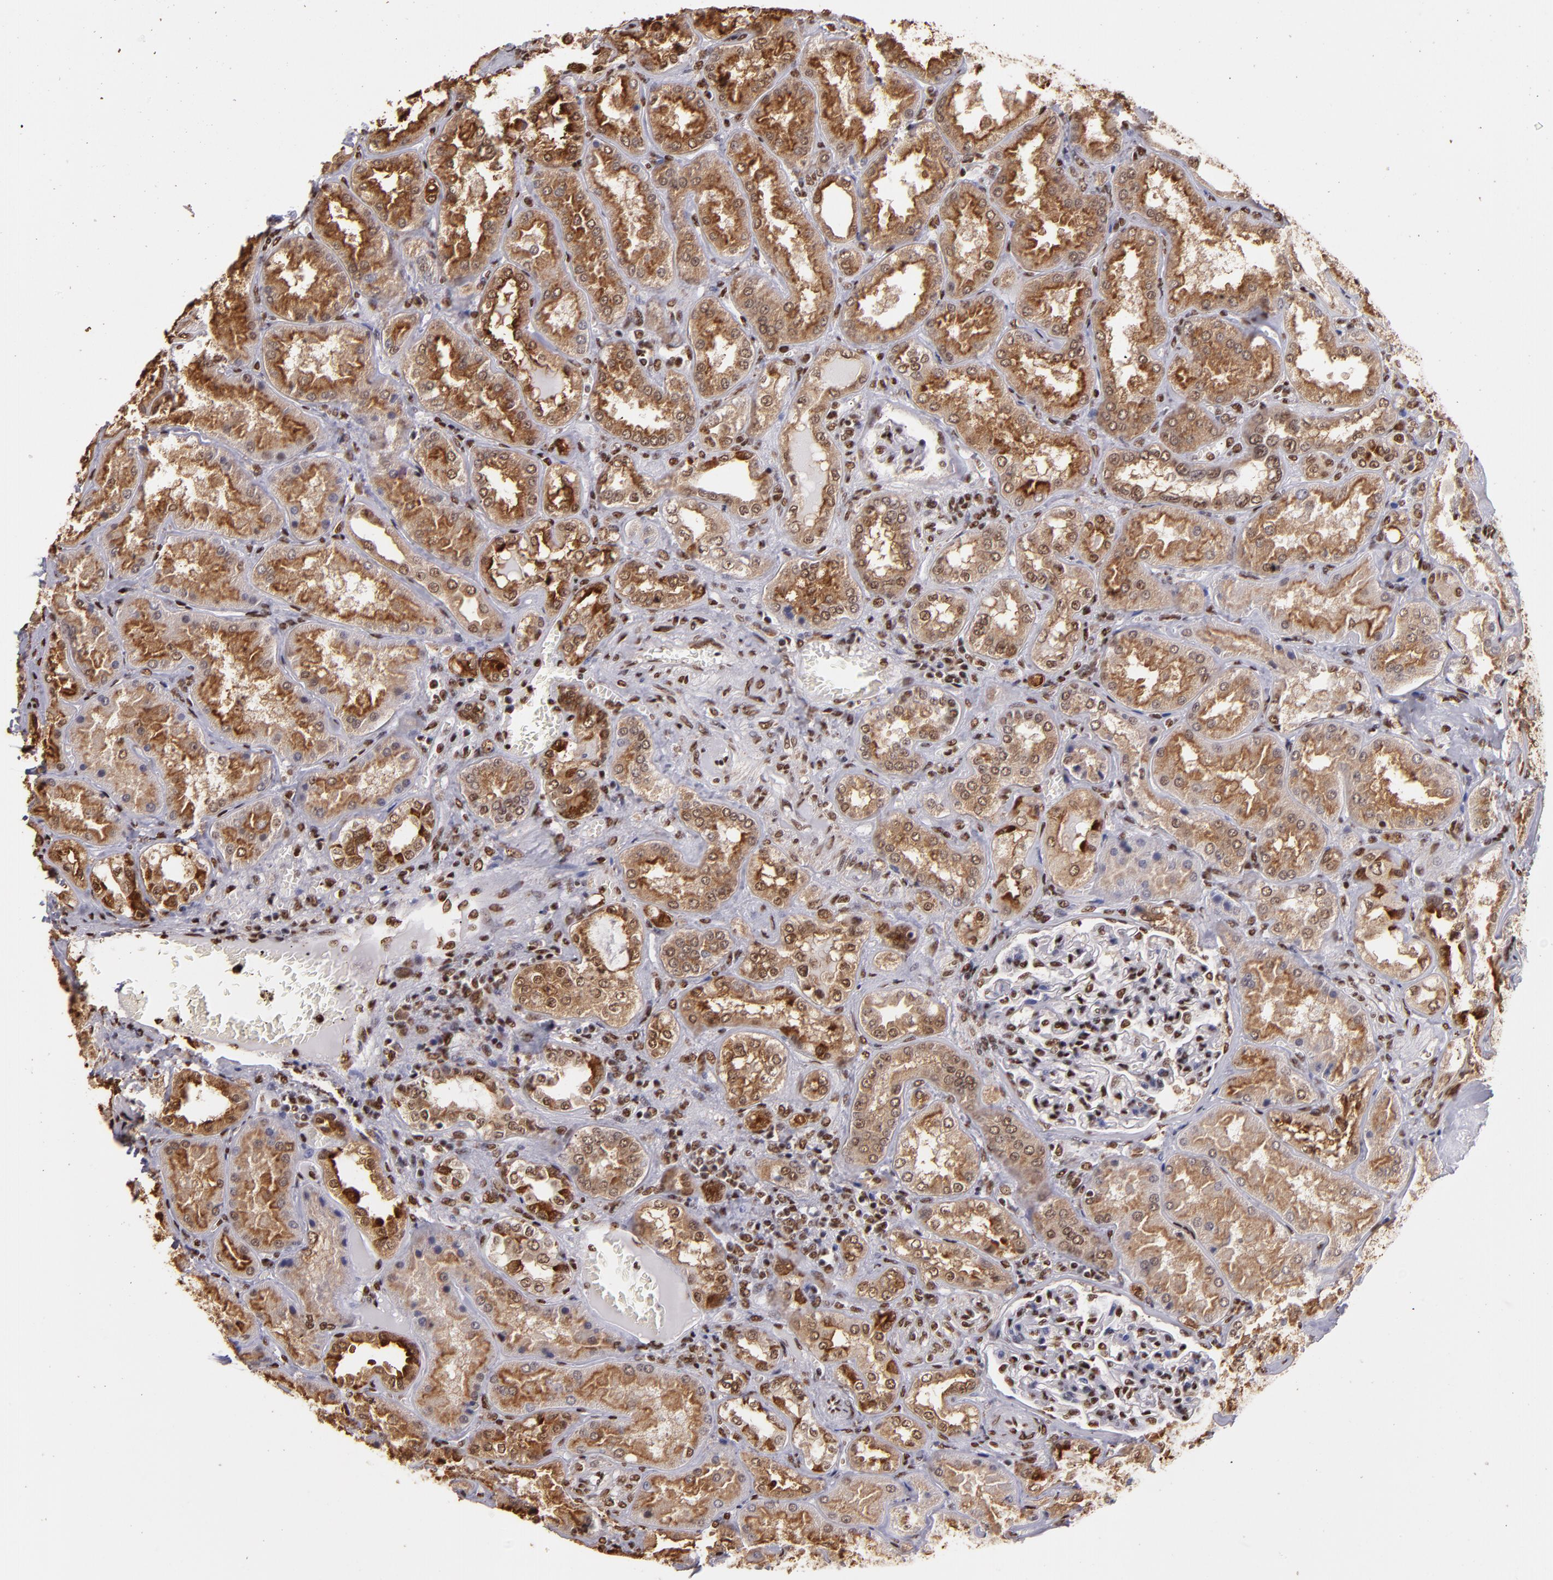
{"staining": {"intensity": "moderate", "quantity": ">75%", "location": "nuclear"}, "tissue": "kidney", "cell_type": "Cells in glomeruli", "image_type": "normal", "snomed": [{"axis": "morphology", "description": "Normal tissue, NOS"}, {"axis": "topography", "description": "Kidney"}], "caption": "The histopathology image demonstrates a brown stain indicating the presence of a protein in the nuclear of cells in glomeruli in kidney. The protein is shown in brown color, while the nuclei are stained blue.", "gene": "SP1", "patient": {"sex": "female", "age": 56}}